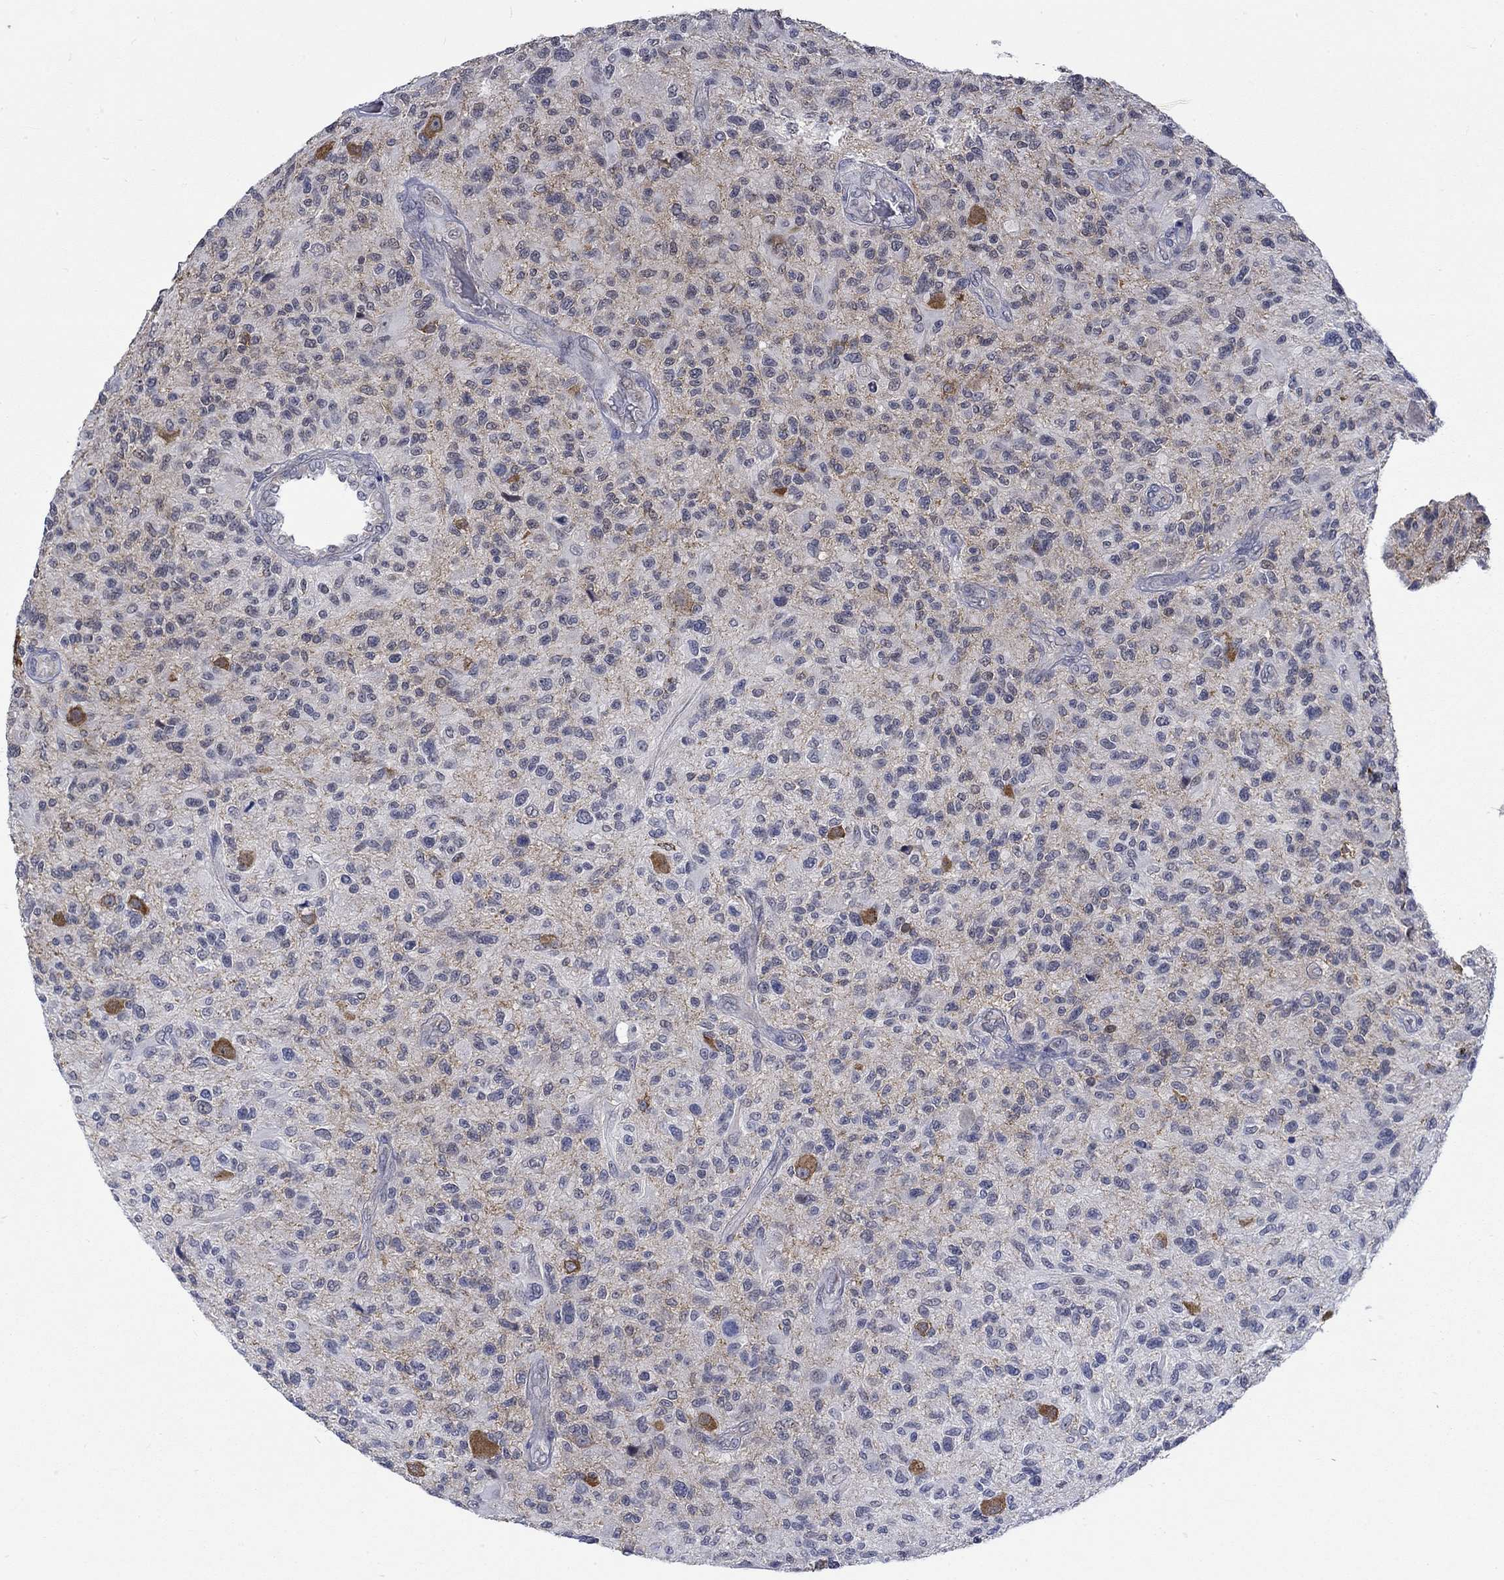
{"staining": {"intensity": "weak", "quantity": "25%-75%", "location": "cytoplasmic/membranous"}, "tissue": "glioma", "cell_type": "Tumor cells", "image_type": "cancer", "snomed": [{"axis": "morphology", "description": "Glioma, malignant, High grade"}, {"axis": "topography", "description": "Brain"}], "caption": "Tumor cells demonstrate weak cytoplasmic/membranous staining in about 25%-75% of cells in high-grade glioma (malignant). Using DAB (3,3'-diaminobenzidine) (brown) and hematoxylin (blue) stains, captured at high magnification using brightfield microscopy.", "gene": "WASF1", "patient": {"sex": "male", "age": 47}}